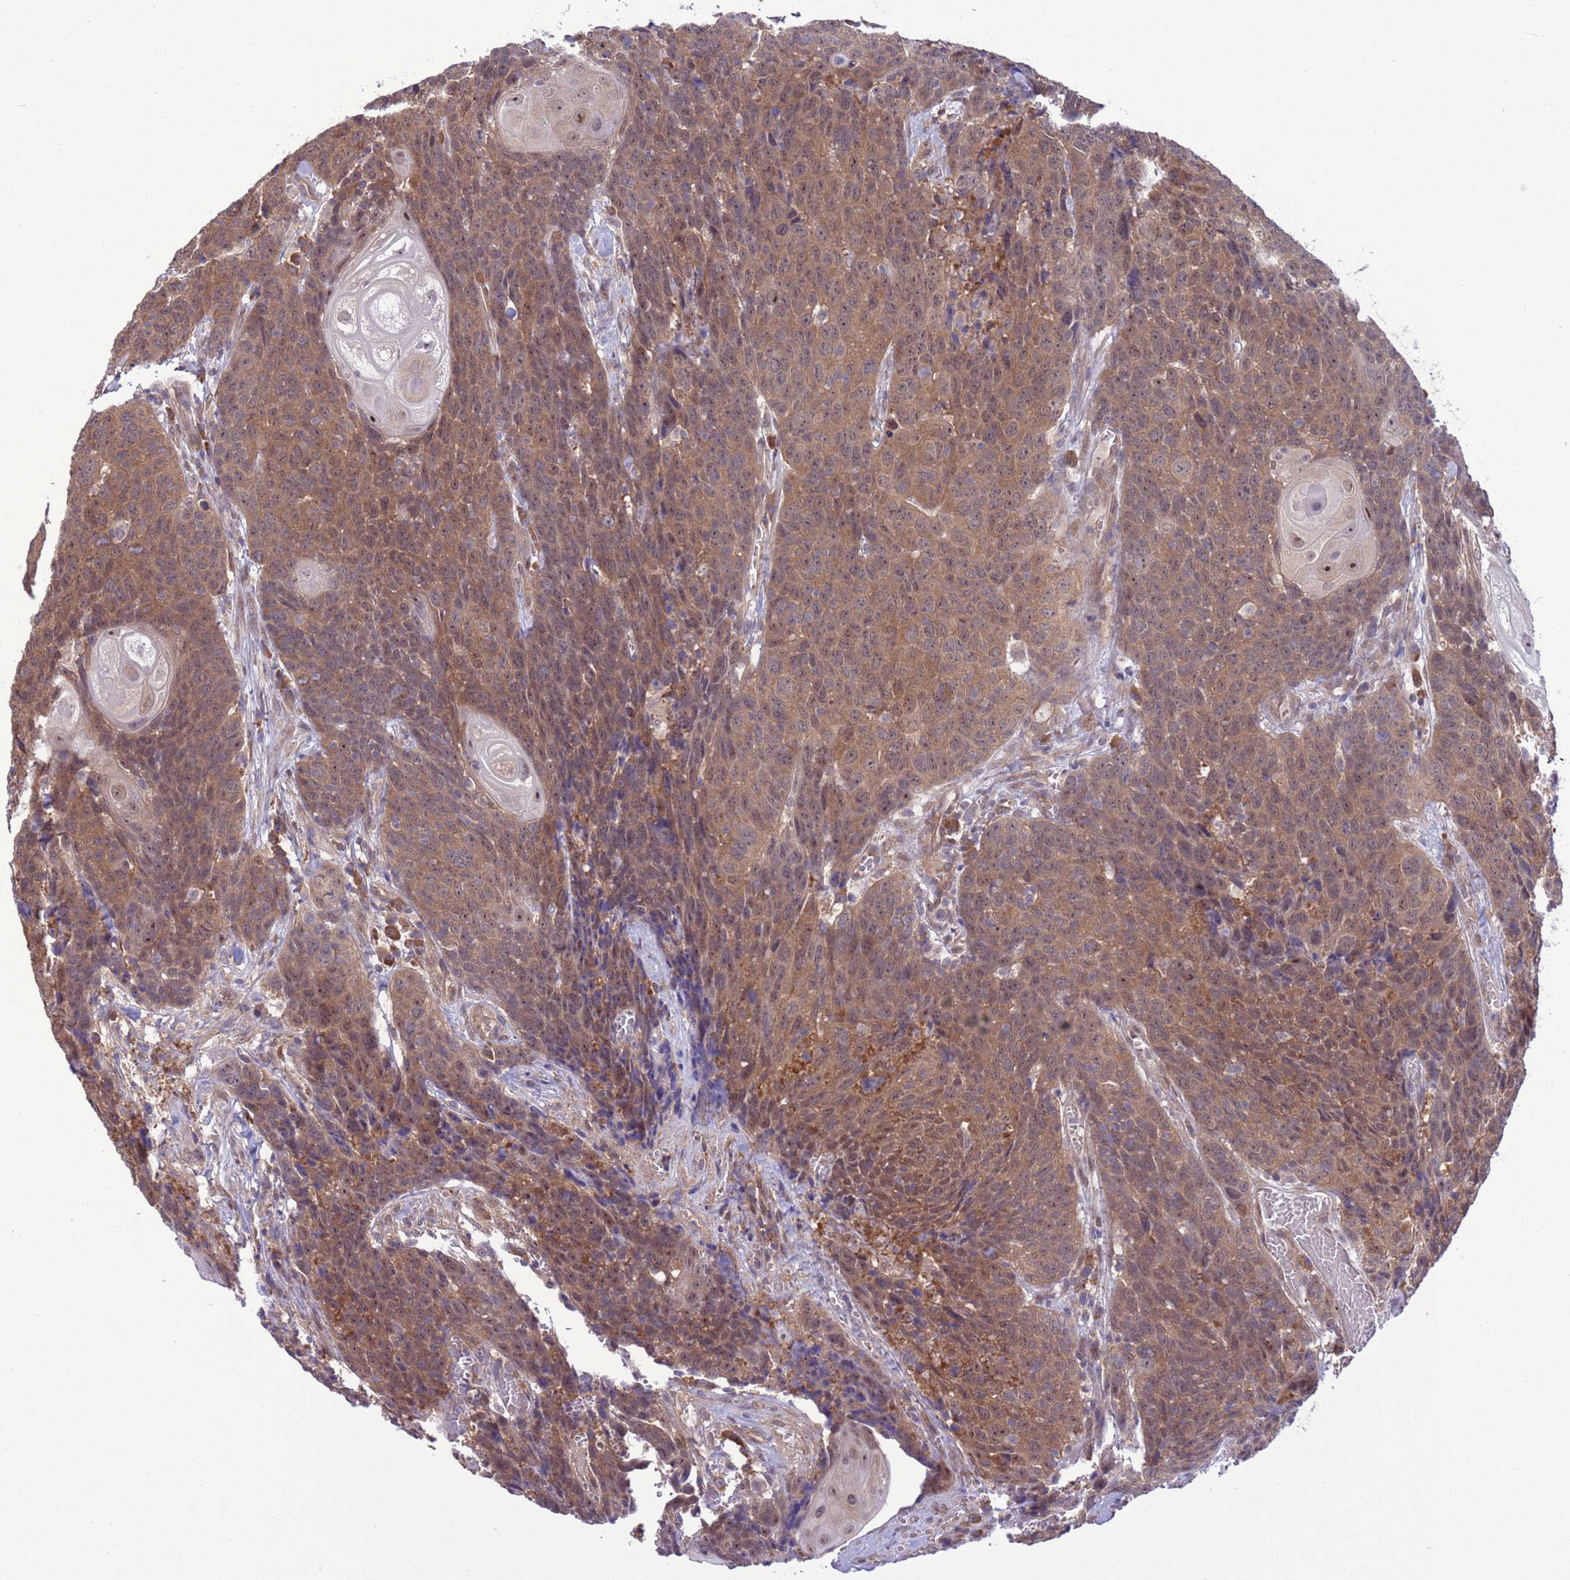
{"staining": {"intensity": "moderate", "quantity": ">75%", "location": "cytoplasmic/membranous,nuclear"}, "tissue": "head and neck cancer", "cell_type": "Tumor cells", "image_type": "cancer", "snomed": [{"axis": "morphology", "description": "Squamous cell carcinoma, NOS"}, {"axis": "topography", "description": "Head-Neck"}], "caption": "Protein analysis of squamous cell carcinoma (head and neck) tissue demonstrates moderate cytoplasmic/membranous and nuclear expression in approximately >75% of tumor cells.", "gene": "ZNF461", "patient": {"sex": "male", "age": 66}}